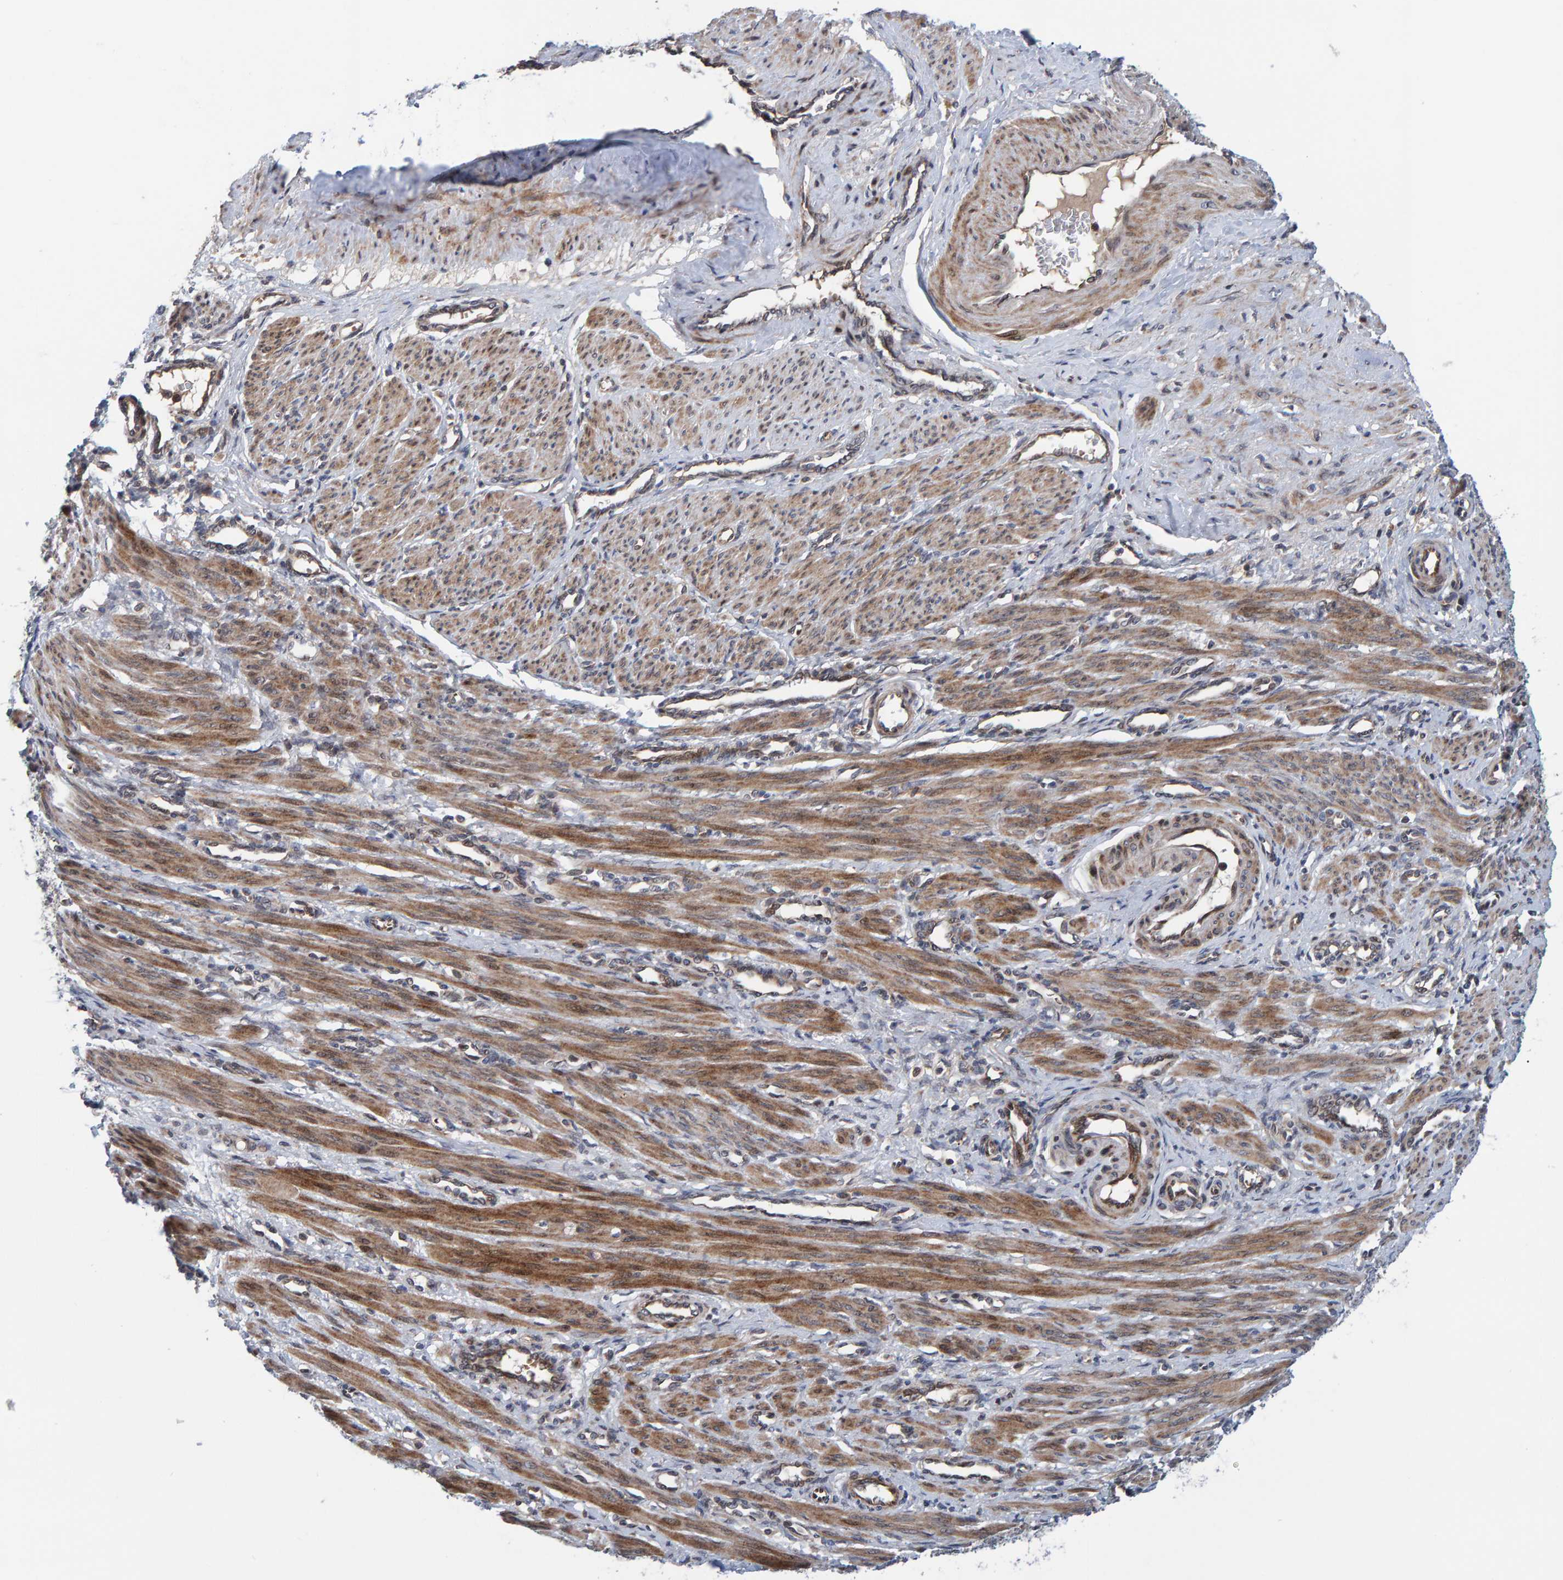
{"staining": {"intensity": "moderate", "quantity": ">75%", "location": "cytoplasmic/membranous"}, "tissue": "smooth muscle", "cell_type": "Smooth muscle cells", "image_type": "normal", "snomed": [{"axis": "morphology", "description": "Normal tissue, NOS"}, {"axis": "topography", "description": "Endometrium"}], "caption": "Immunohistochemistry micrograph of benign human smooth muscle stained for a protein (brown), which reveals medium levels of moderate cytoplasmic/membranous staining in approximately >75% of smooth muscle cells.", "gene": "MFSD6L", "patient": {"sex": "female", "age": 33}}